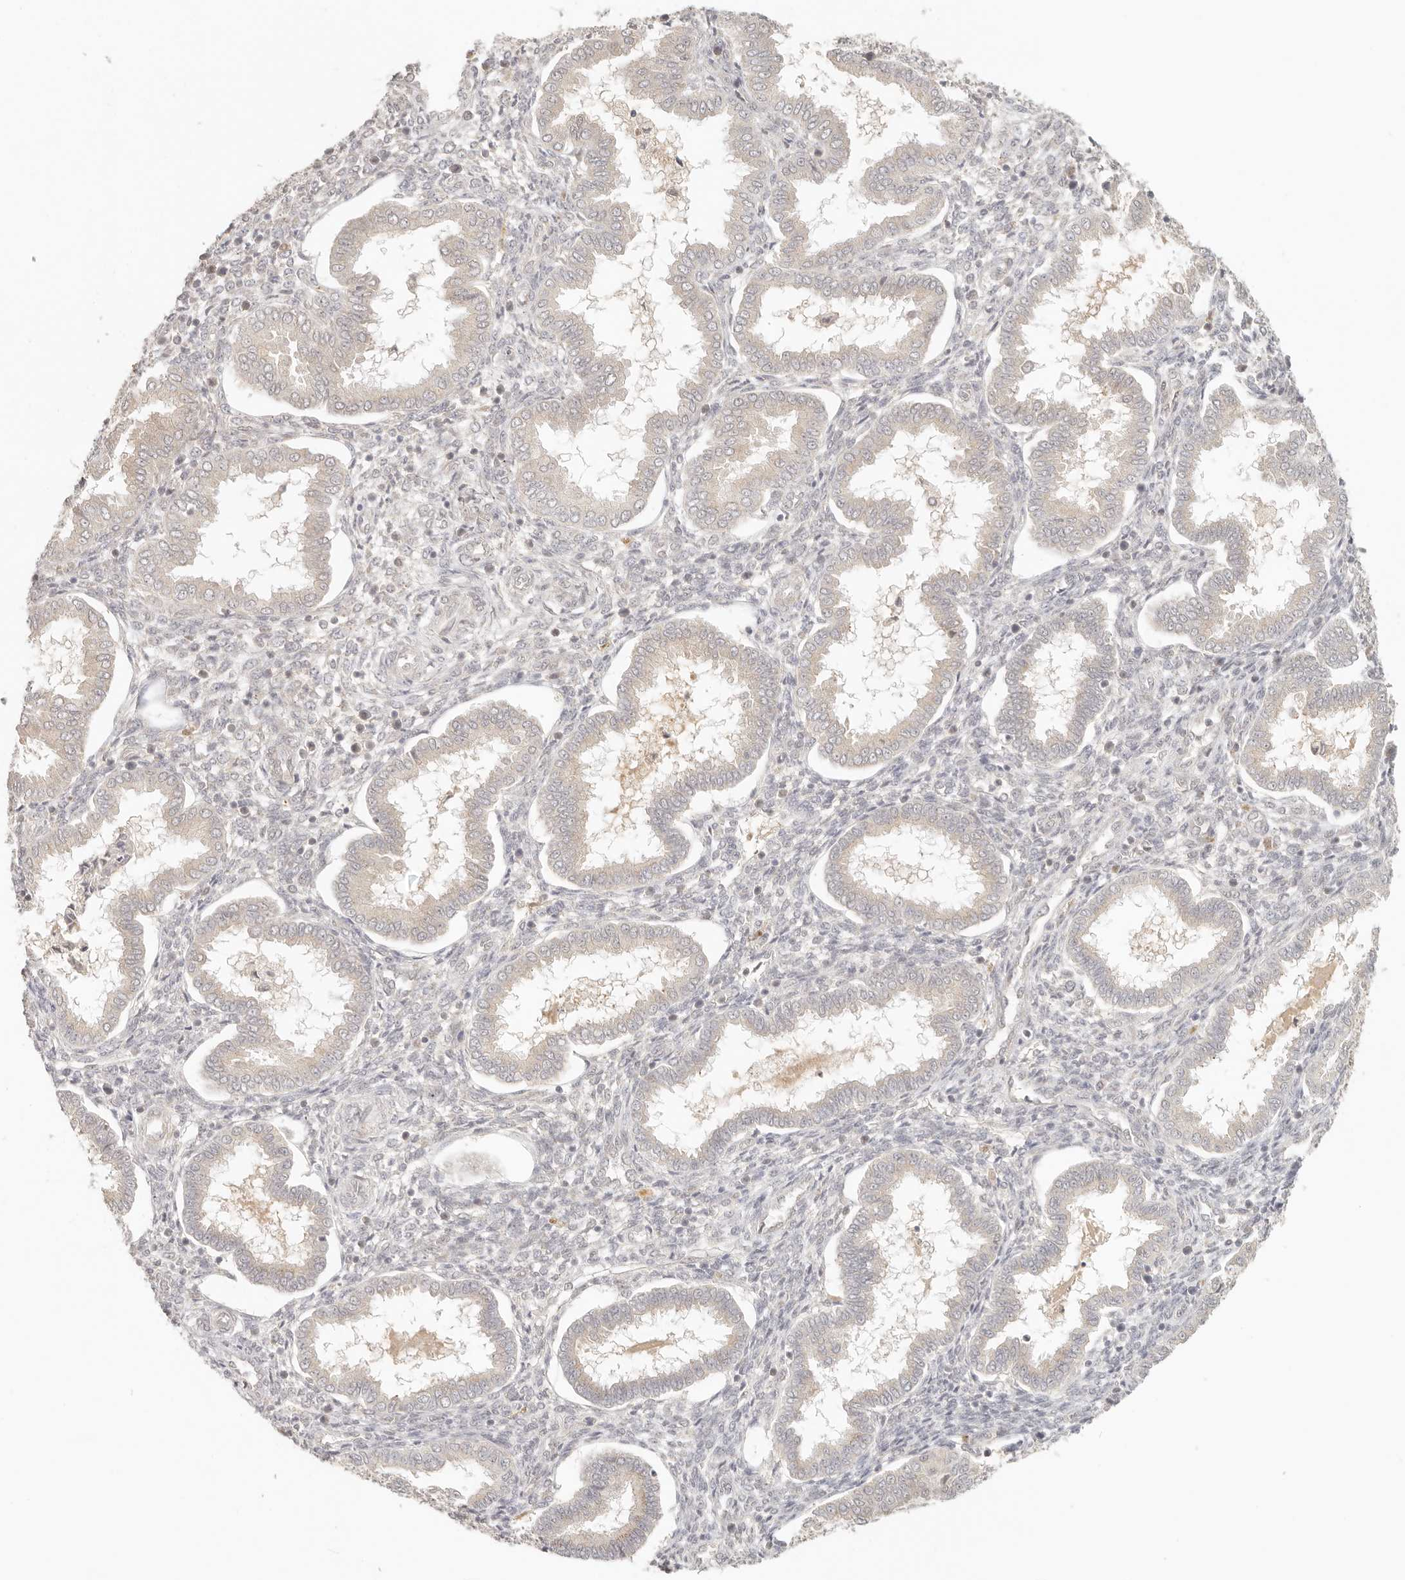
{"staining": {"intensity": "weak", "quantity": "25%-75%", "location": "nuclear"}, "tissue": "endometrium", "cell_type": "Cells in endometrial stroma", "image_type": "normal", "snomed": [{"axis": "morphology", "description": "Normal tissue, NOS"}, {"axis": "topography", "description": "Endometrium"}], "caption": "Cells in endometrial stroma display low levels of weak nuclear positivity in approximately 25%-75% of cells in unremarkable human endometrium. Nuclei are stained in blue.", "gene": "INTS11", "patient": {"sex": "female", "age": 24}}